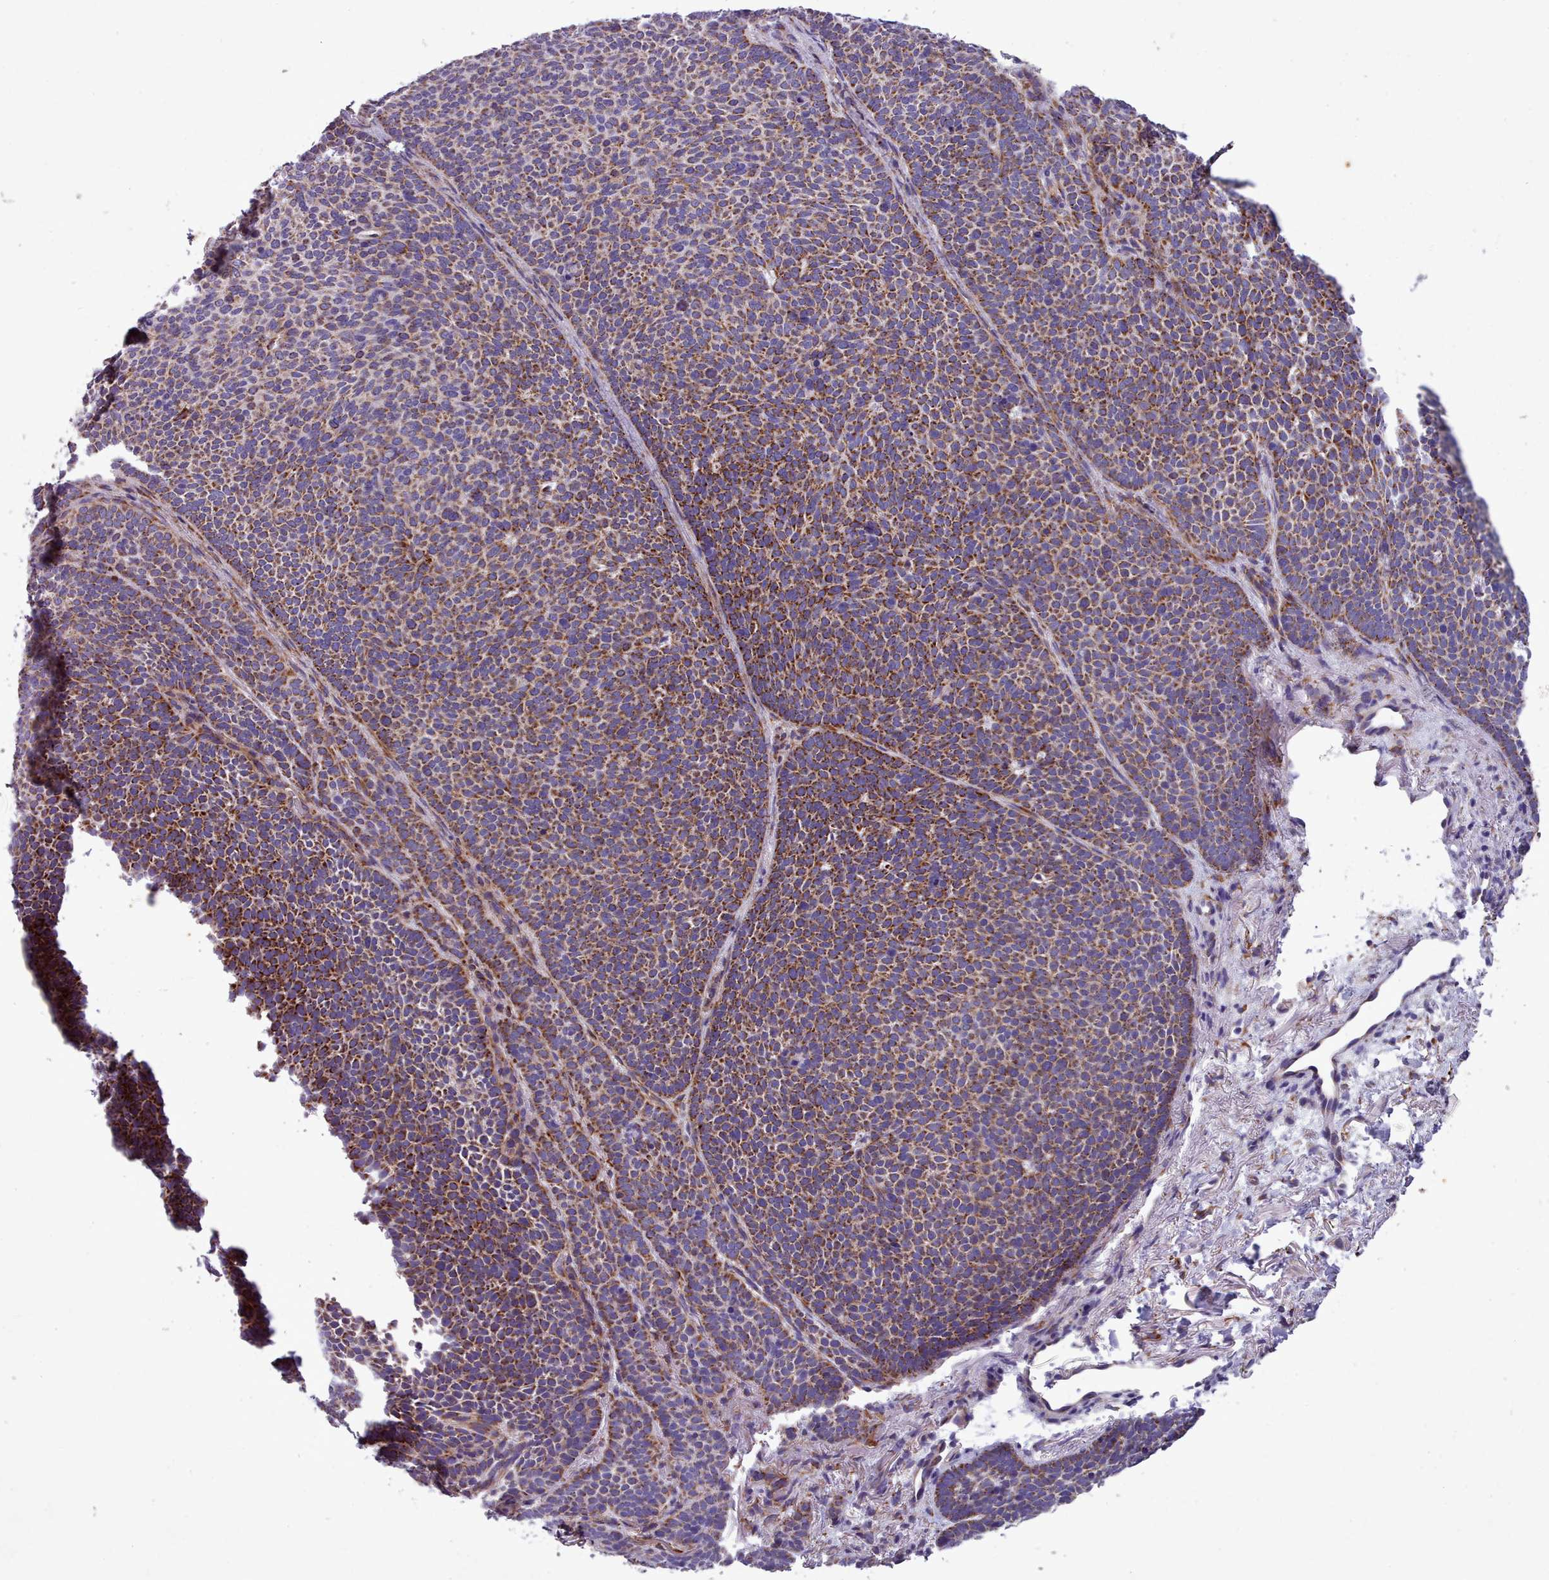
{"staining": {"intensity": "moderate", "quantity": ">75%", "location": "cytoplasmic/membranous"}, "tissue": "skin cancer", "cell_type": "Tumor cells", "image_type": "cancer", "snomed": [{"axis": "morphology", "description": "Basal cell carcinoma"}, {"axis": "topography", "description": "Skin"}], "caption": "Immunohistochemistry histopathology image of neoplastic tissue: basal cell carcinoma (skin) stained using IHC displays medium levels of moderate protein expression localized specifically in the cytoplasmic/membranous of tumor cells, appearing as a cytoplasmic/membranous brown color.", "gene": "FKBP10", "patient": {"sex": "female", "age": 77}}